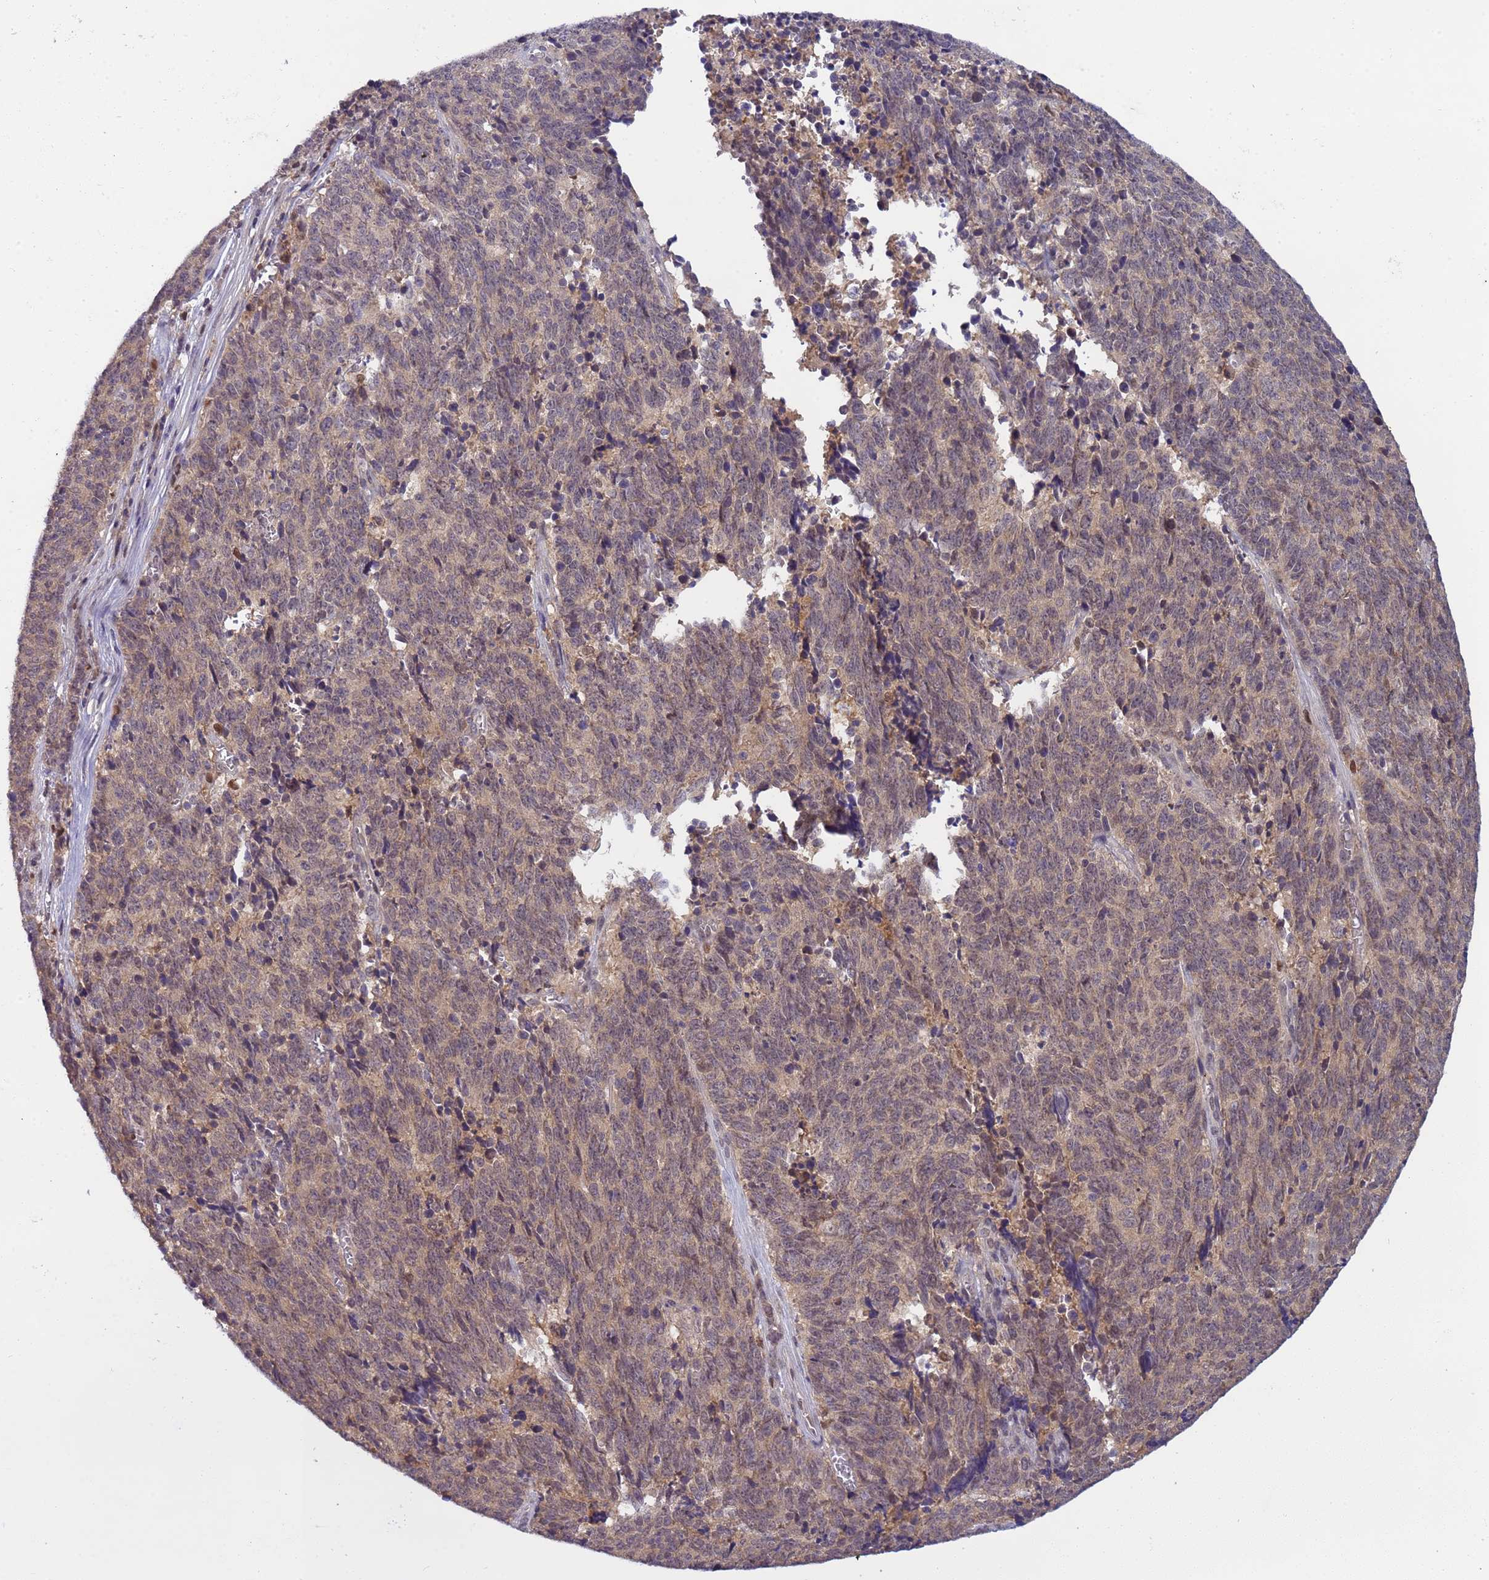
{"staining": {"intensity": "weak", "quantity": "25%-75%", "location": "nuclear"}, "tissue": "cervical cancer", "cell_type": "Tumor cells", "image_type": "cancer", "snomed": [{"axis": "morphology", "description": "Squamous cell carcinoma, NOS"}, {"axis": "topography", "description": "Cervix"}], "caption": "Tumor cells display low levels of weak nuclear expression in about 25%-75% of cells in cervical cancer.", "gene": "CD53", "patient": {"sex": "female", "age": 29}}